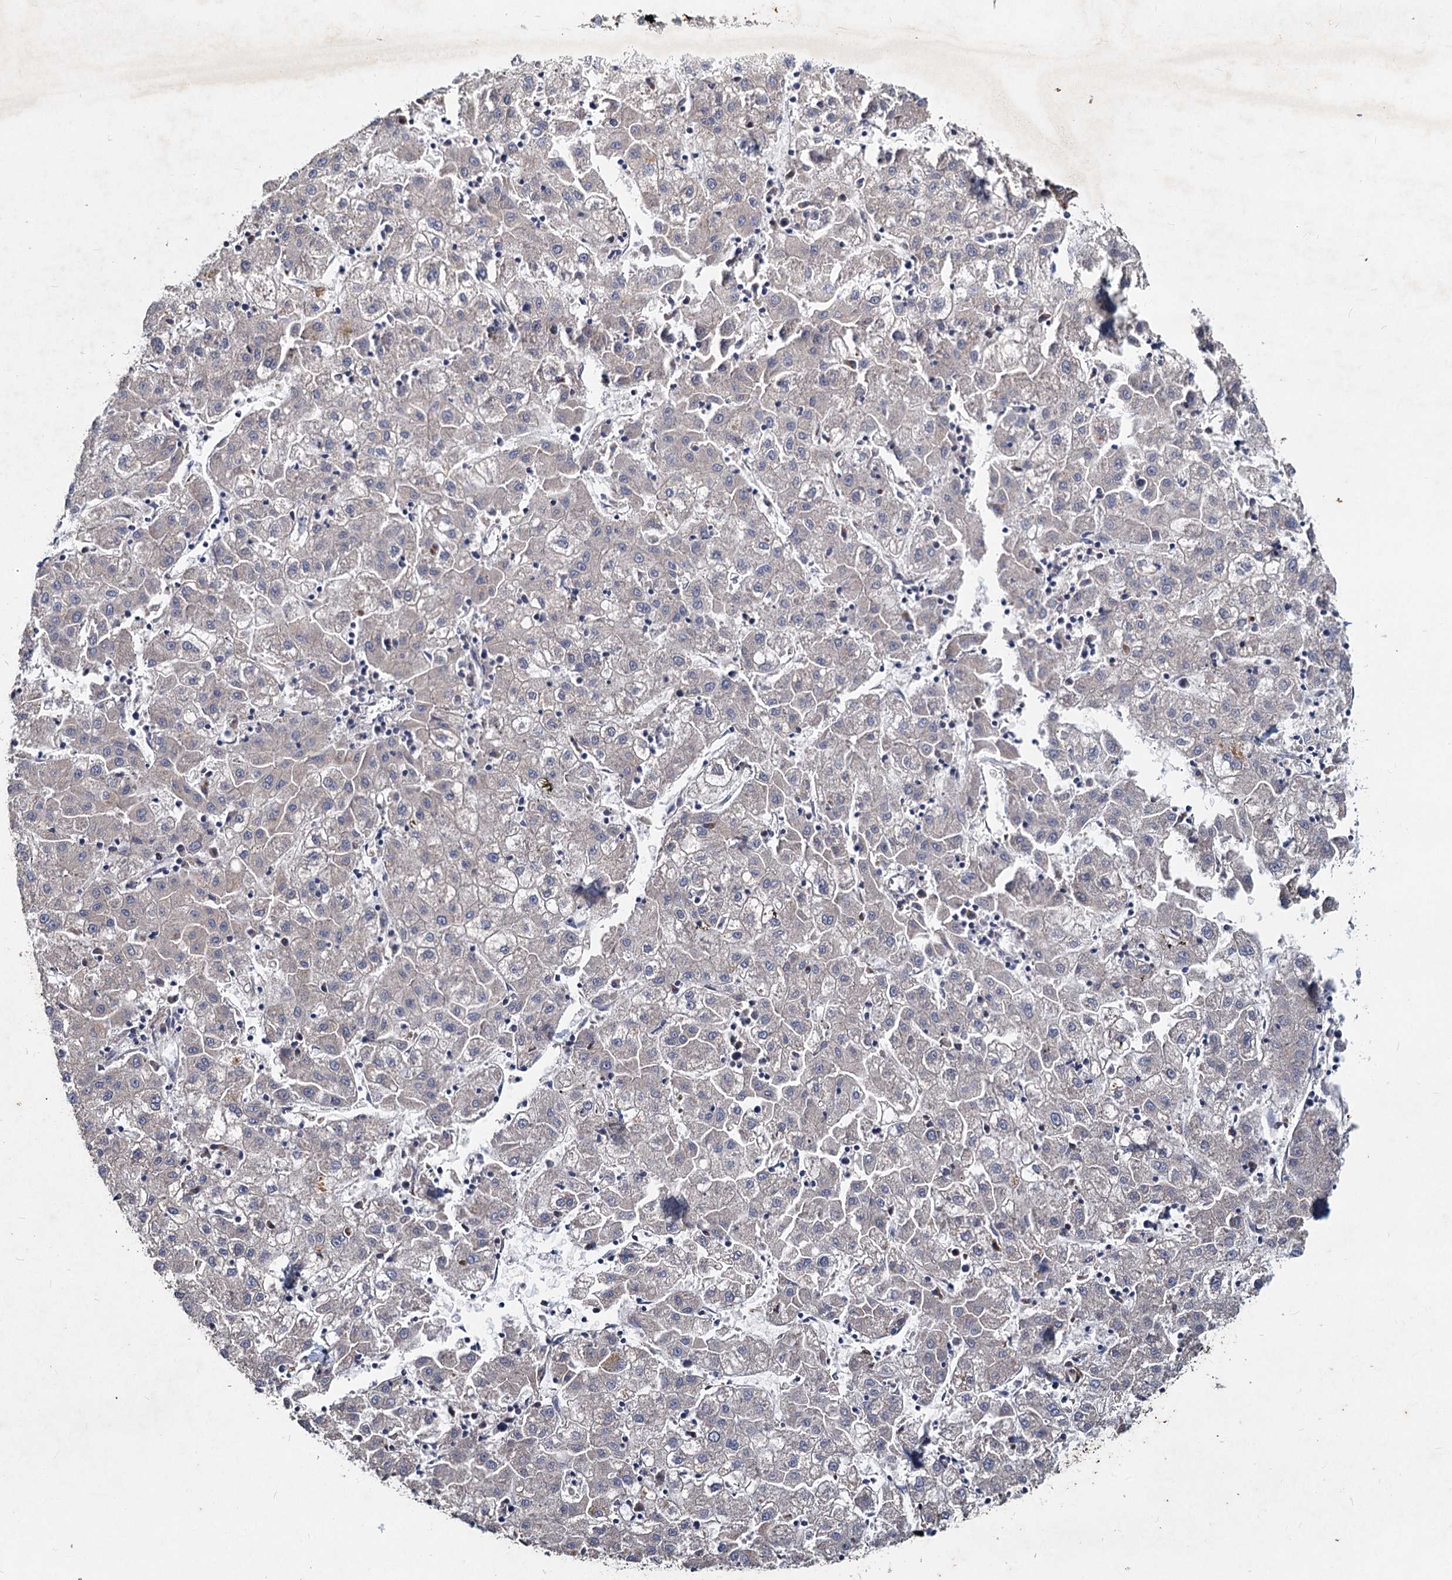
{"staining": {"intensity": "negative", "quantity": "none", "location": "none"}, "tissue": "liver cancer", "cell_type": "Tumor cells", "image_type": "cancer", "snomed": [{"axis": "morphology", "description": "Carcinoma, Hepatocellular, NOS"}, {"axis": "topography", "description": "Liver"}], "caption": "This is a micrograph of IHC staining of liver cancer (hepatocellular carcinoma), which shows no staining in tumor cells.", "gene": "TMX2", "patient": {"sex": "male", "age": 72}}